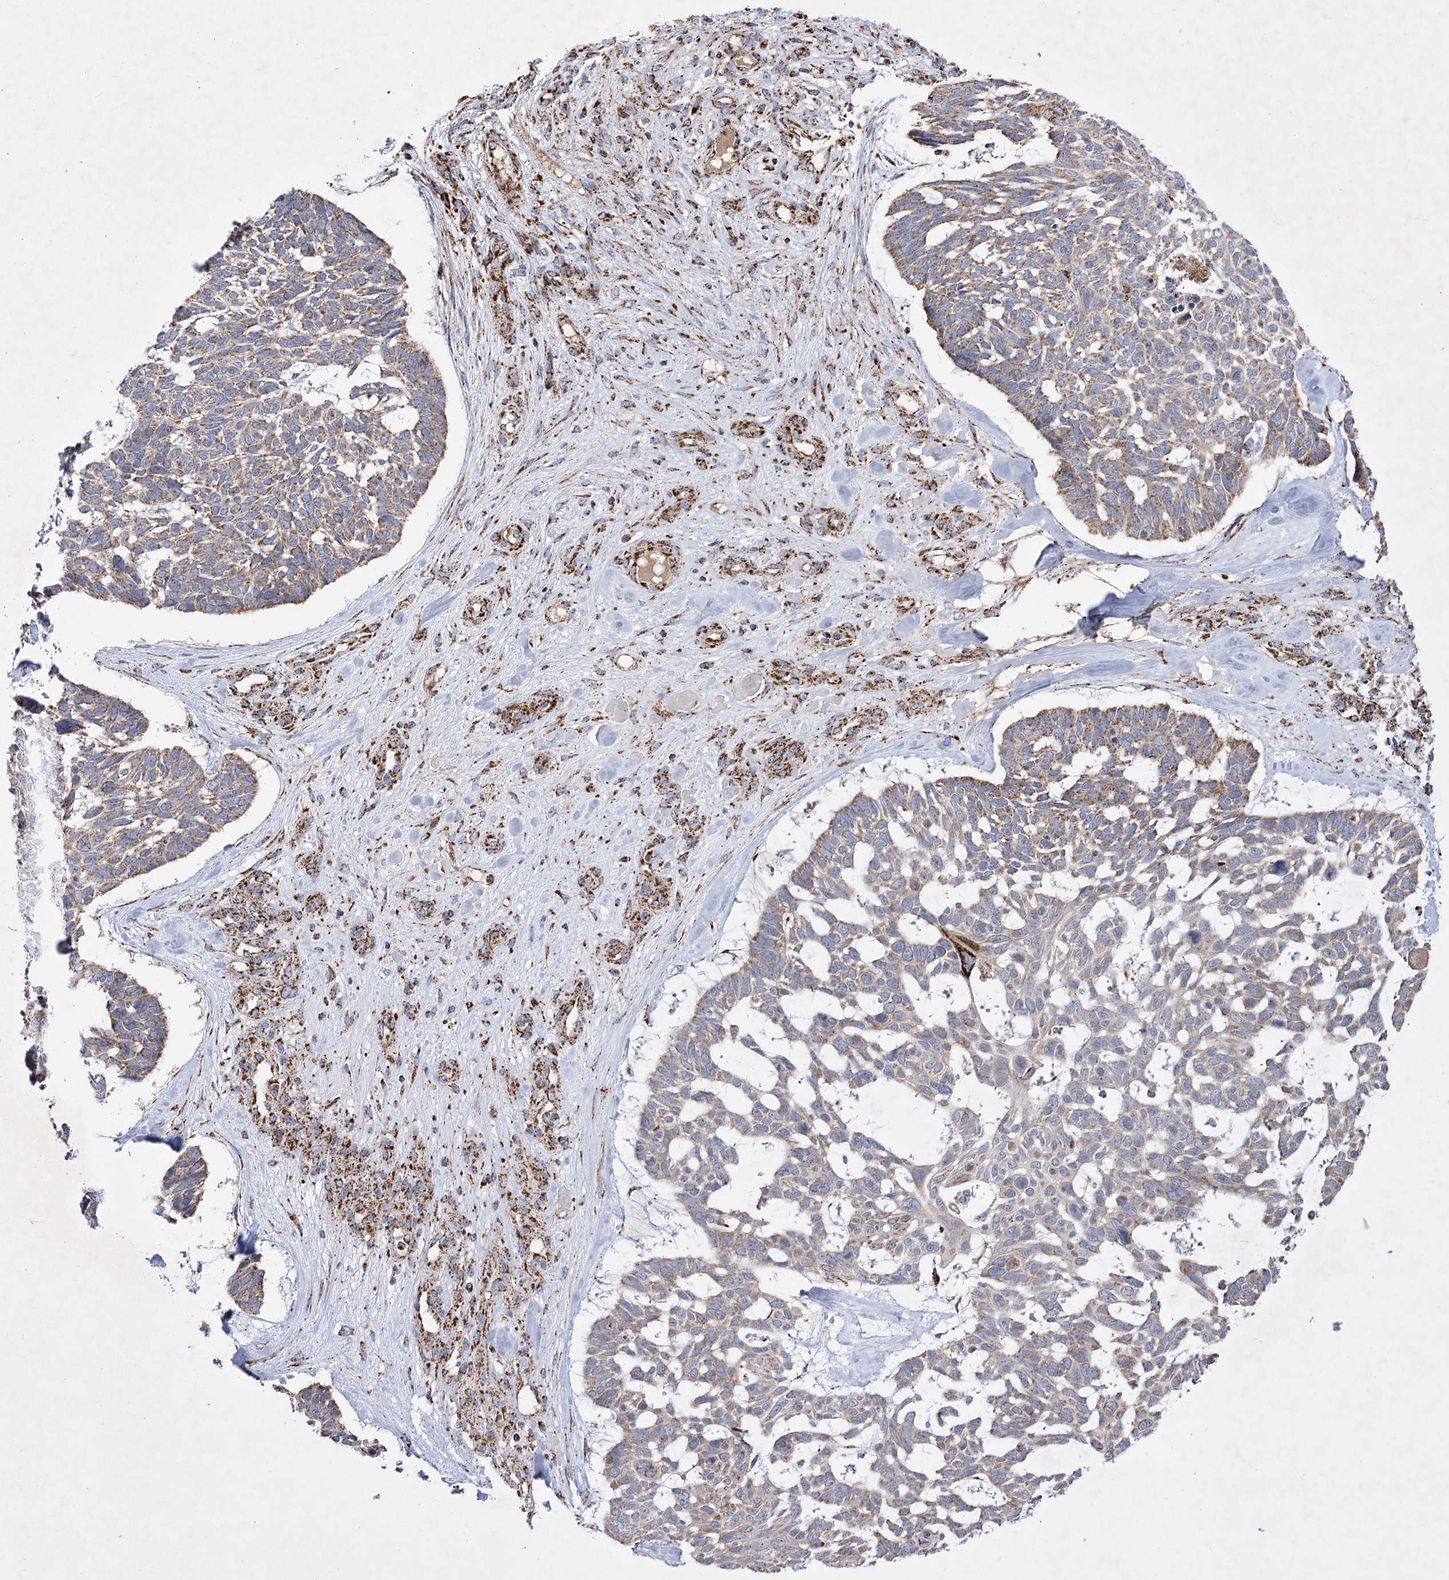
{"staining": {"intensity": "moderate", "quantity": ">75%", "location": "cytoplasmic/membranous"}, "tissue": "skin cancer", "cell_type": "Tumor cells", "image_type": "cancer", "snomed": [{"axis": "morphology", "description": "Basal cell carcinoma"}, {"axis": "topography", "description": "Skin"}], "caption": "Immunohistochemistry micrograph of human skin cancer (basal cell carcinoma) stained for a protein (brown), which displays medium levels of moderate cytoplasmic/membranous expression in approximately >75% of tumor cells.", "gene": "ASNSD1", "patient": {"sex": "male", "age": 88}}